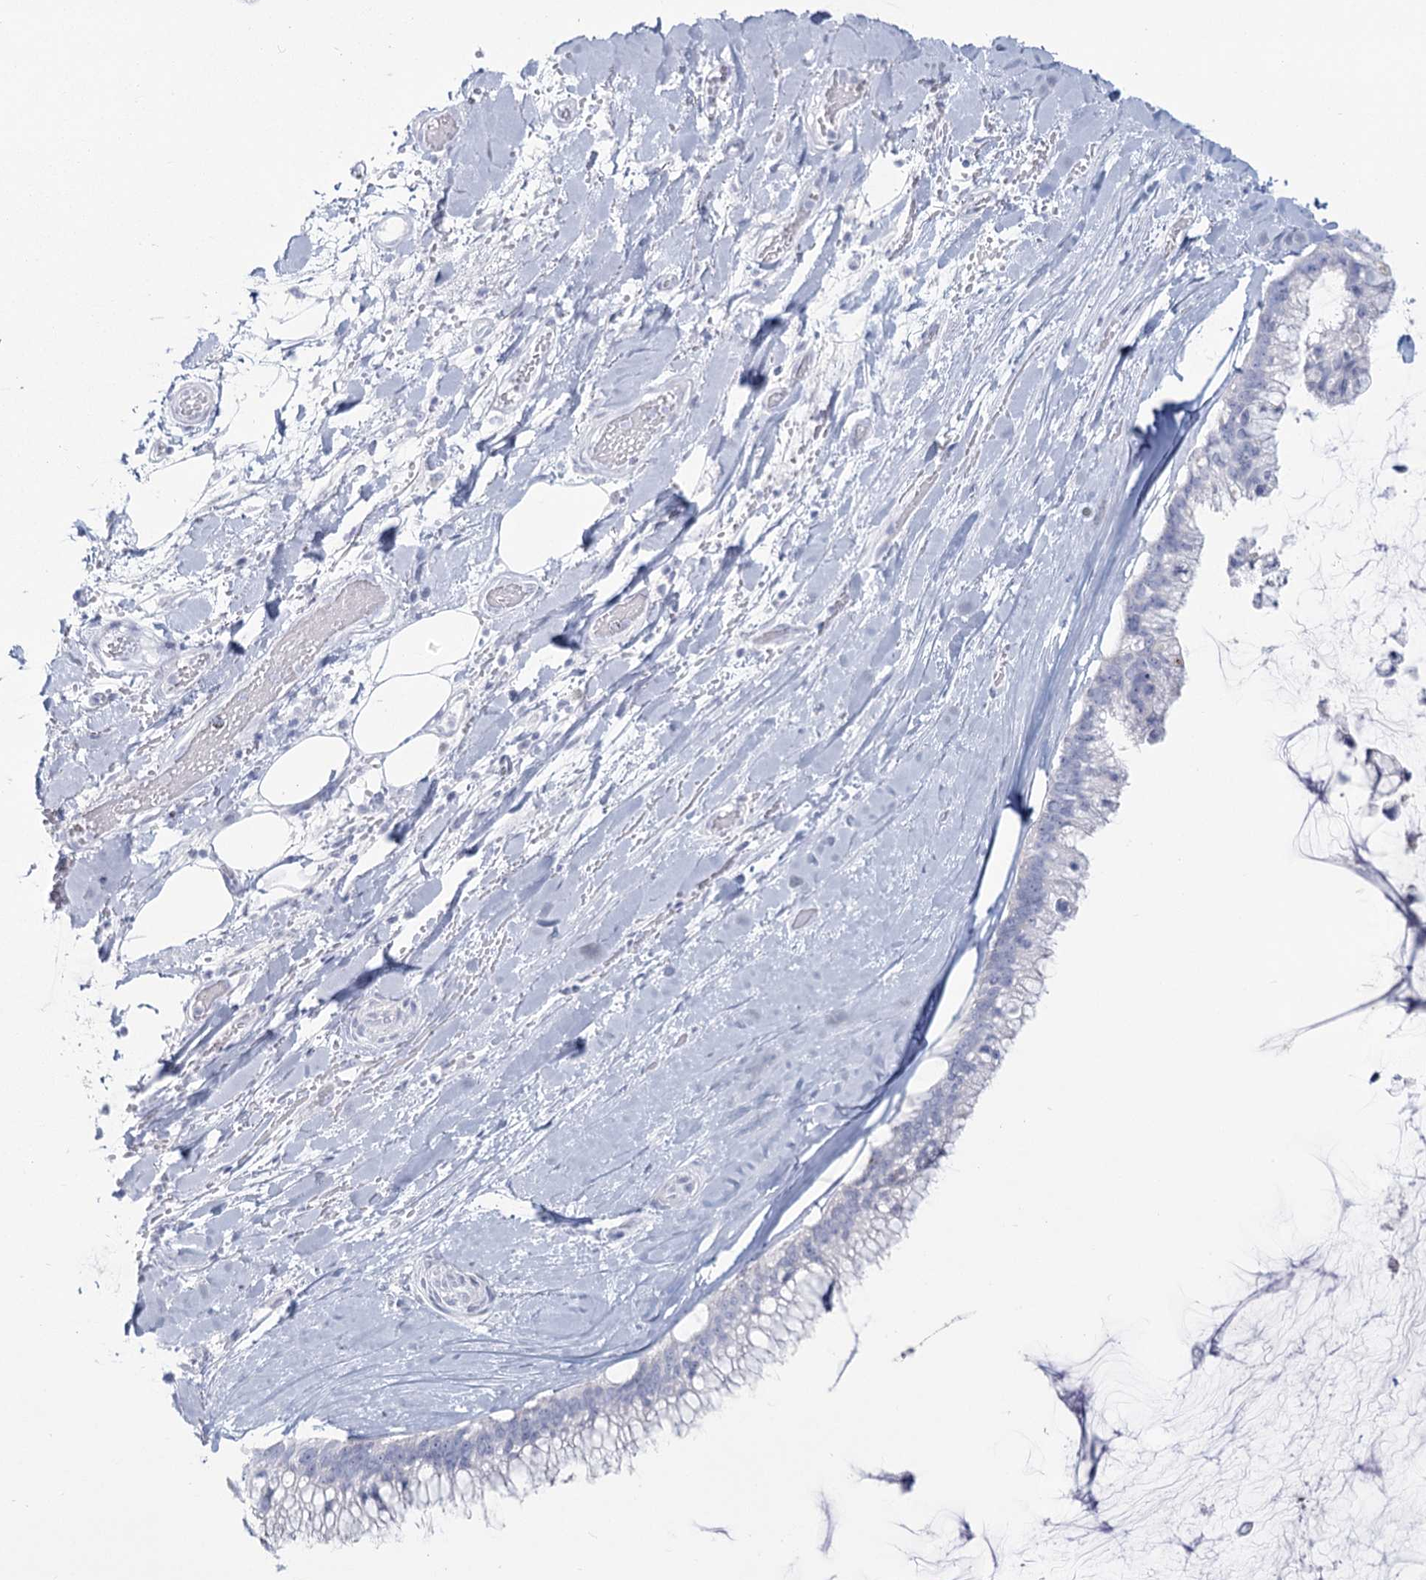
{"staining": {"intensity": "negative", "quantity": "none", "location": "none"}, "tissue": "ovarian cancer", "cell_type": "Tumor cells", "image_type": "cancer", "snomed": [{"axis": "morphology", "description": "Cystadenocarcinoma, mucinous, NOS"}, {"axis": "topography", "description": "Ovary"}], "caption": "This is an IHC micrograph of mucinous cystadenocarcinoma (ovarian). There is no staining in tumor cells.", "gene": "SLC6A19", "patient": {"sex": "female", "age": 39}}